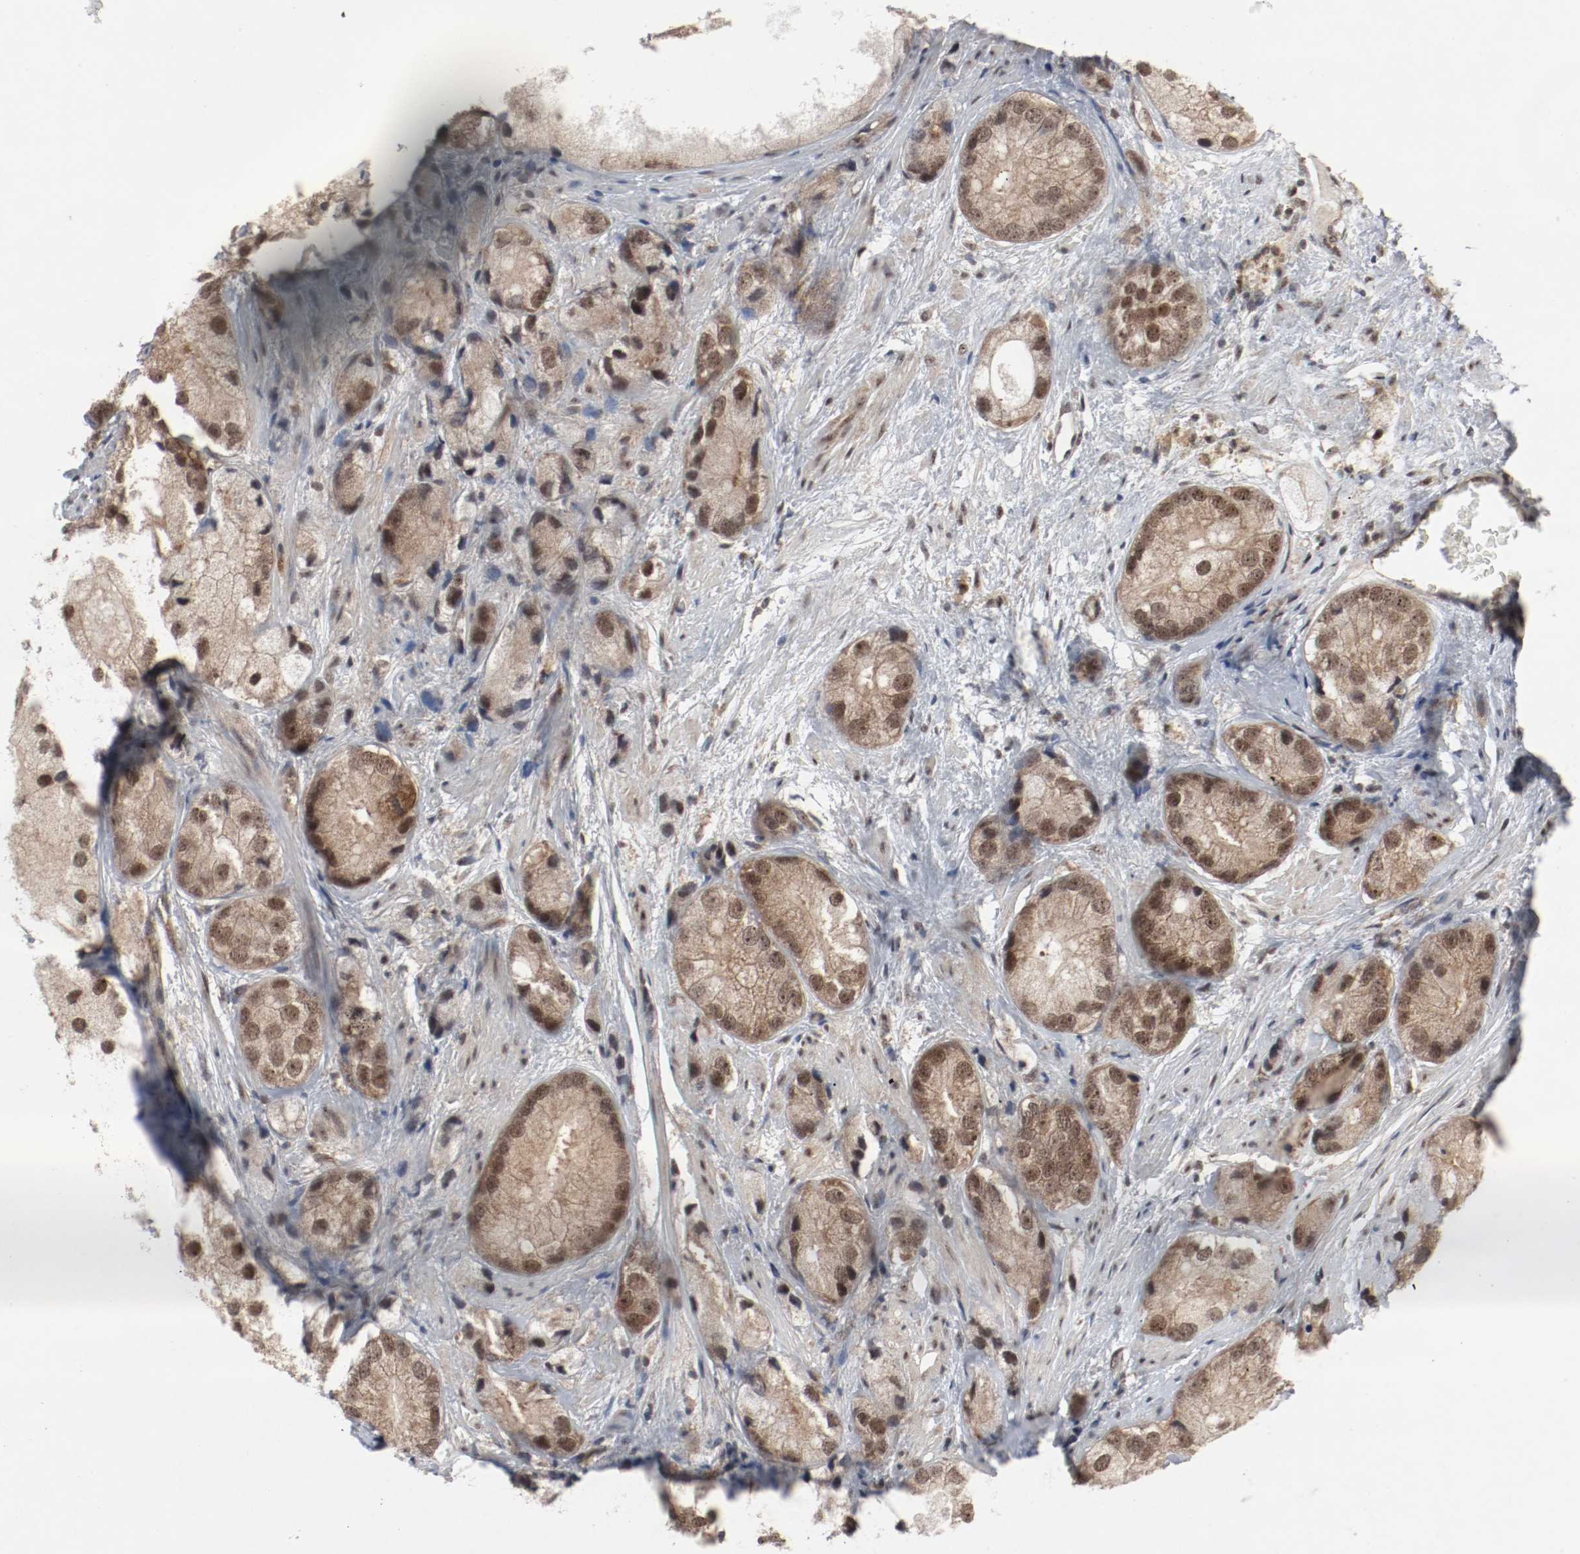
{"staining": {"intensity": "moderate", "quantity": ">75%", "location": "cytoplasmic/membranous,nuclear"}, "tissue": "prostate cancer", "cell_type": "Tumor cells", "image_type": "cancer", "snomed": [{"axis": "morphology", "description": "Adenocarcinoma, Low grade"}, {"axis": "topography", "description": "Prostate"}], "caption": "Adenocarcinoma (low-grade) (prostate) stained with IHC demonstrates moderate cytoplasmic/membranous and nuclear positivity in about >75% of tumor cells. Nuclei are stained in blue.", "gene": "CSNK2B", "patient": {"sex": "male", "age": 69}}